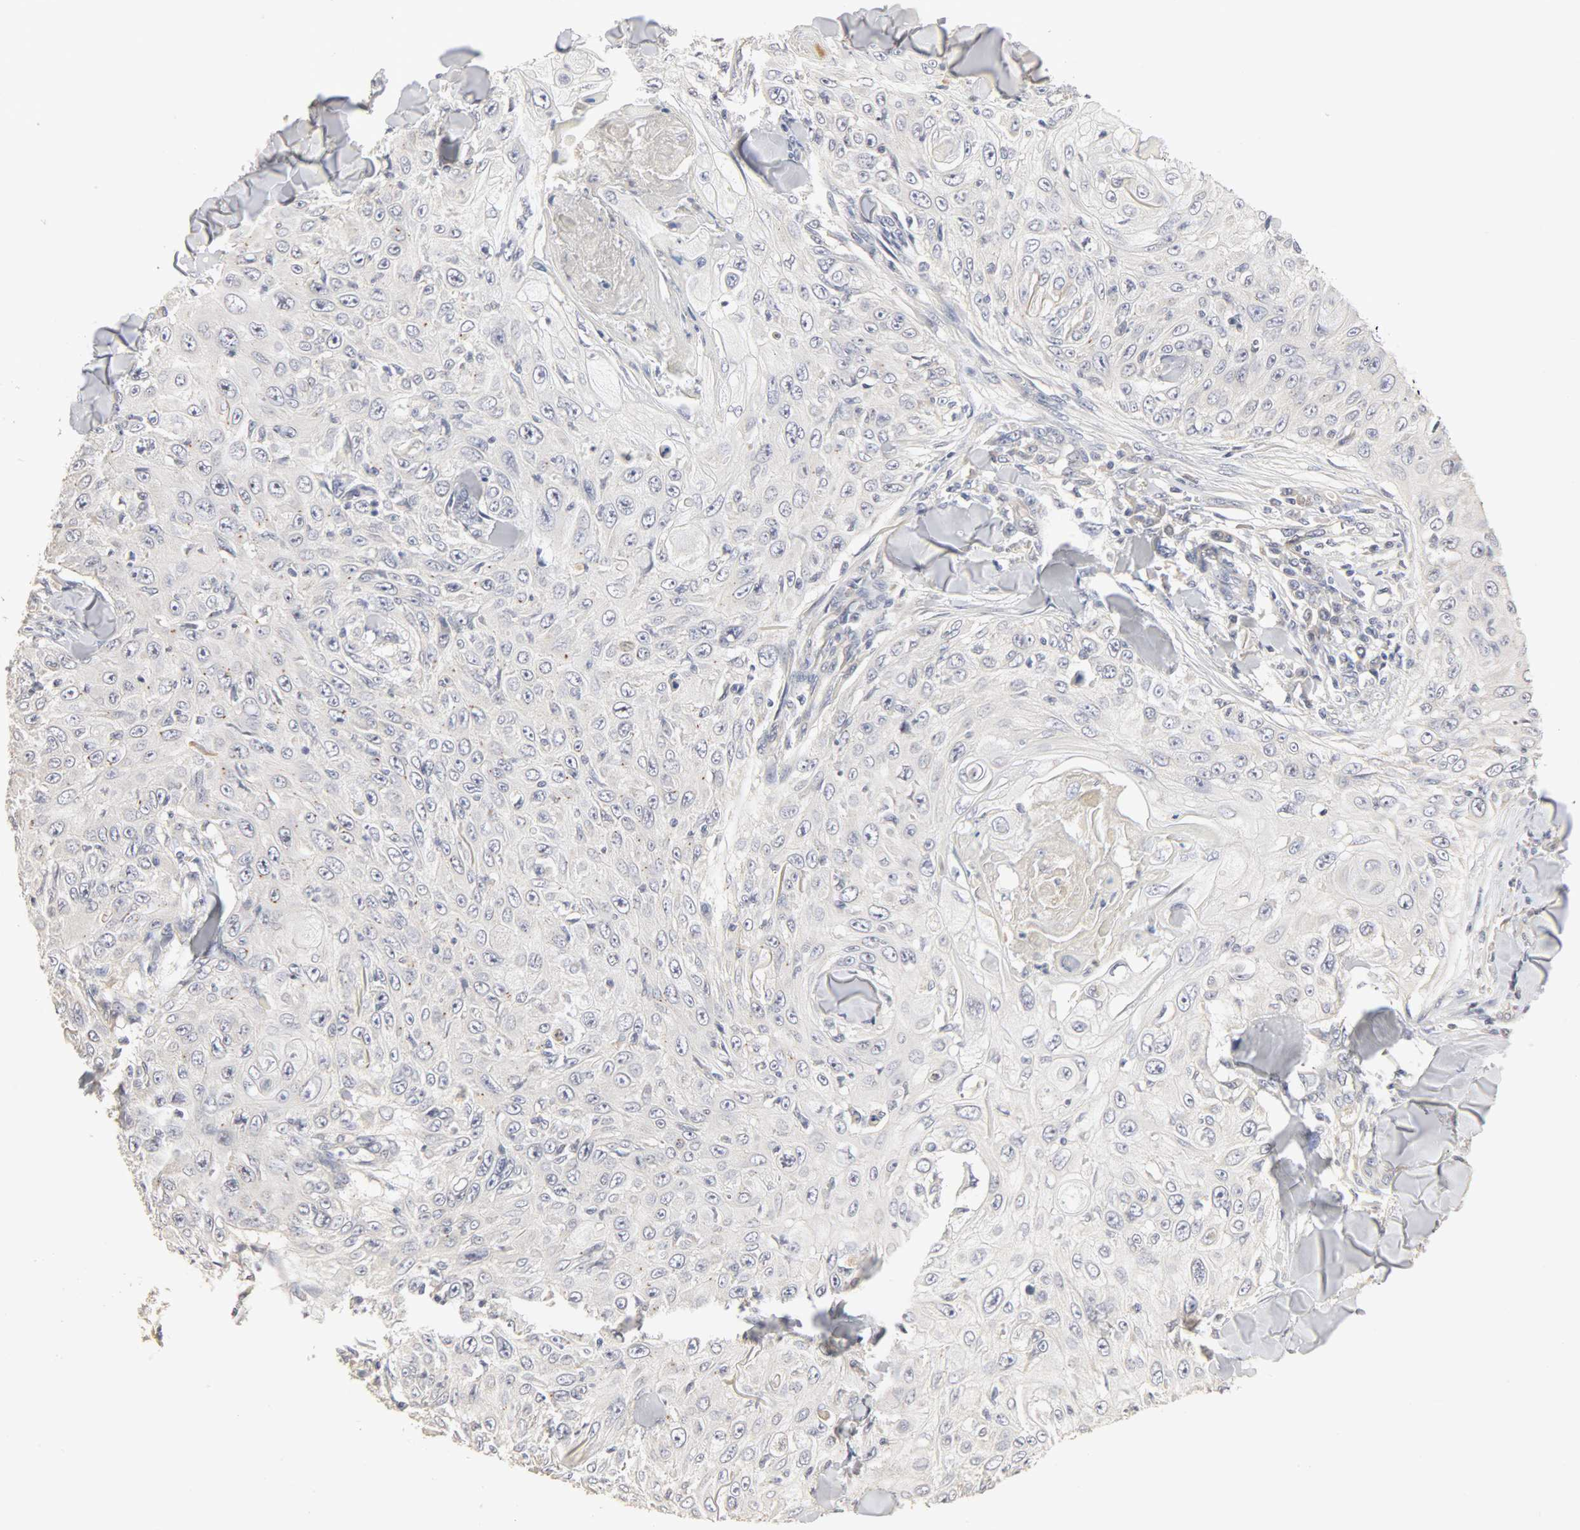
{"staining": {"intensity": "moderate", "quantity": "<25%", "location": "cytoplasmic/membranous"}, "tissue": "skin cancer", "cell_type": "Tumor cells", "image_type": "cancer", "snomed": [{"axis": "morphology", "description": "Squamous cell carcinoma, NOS"}, {"axis": "topography", "description": "Skin"}], "caption": "DAB (3,3'-diaminobenzidine) immunohistochemical staining of human skin squamous cell carcinoma exhibits moderate cytoplasmic/membranous protein expression in approximately <25% of tumor cells.", "gene": "SLC10A2", "patient": {"sex": "male", "age": 86}}